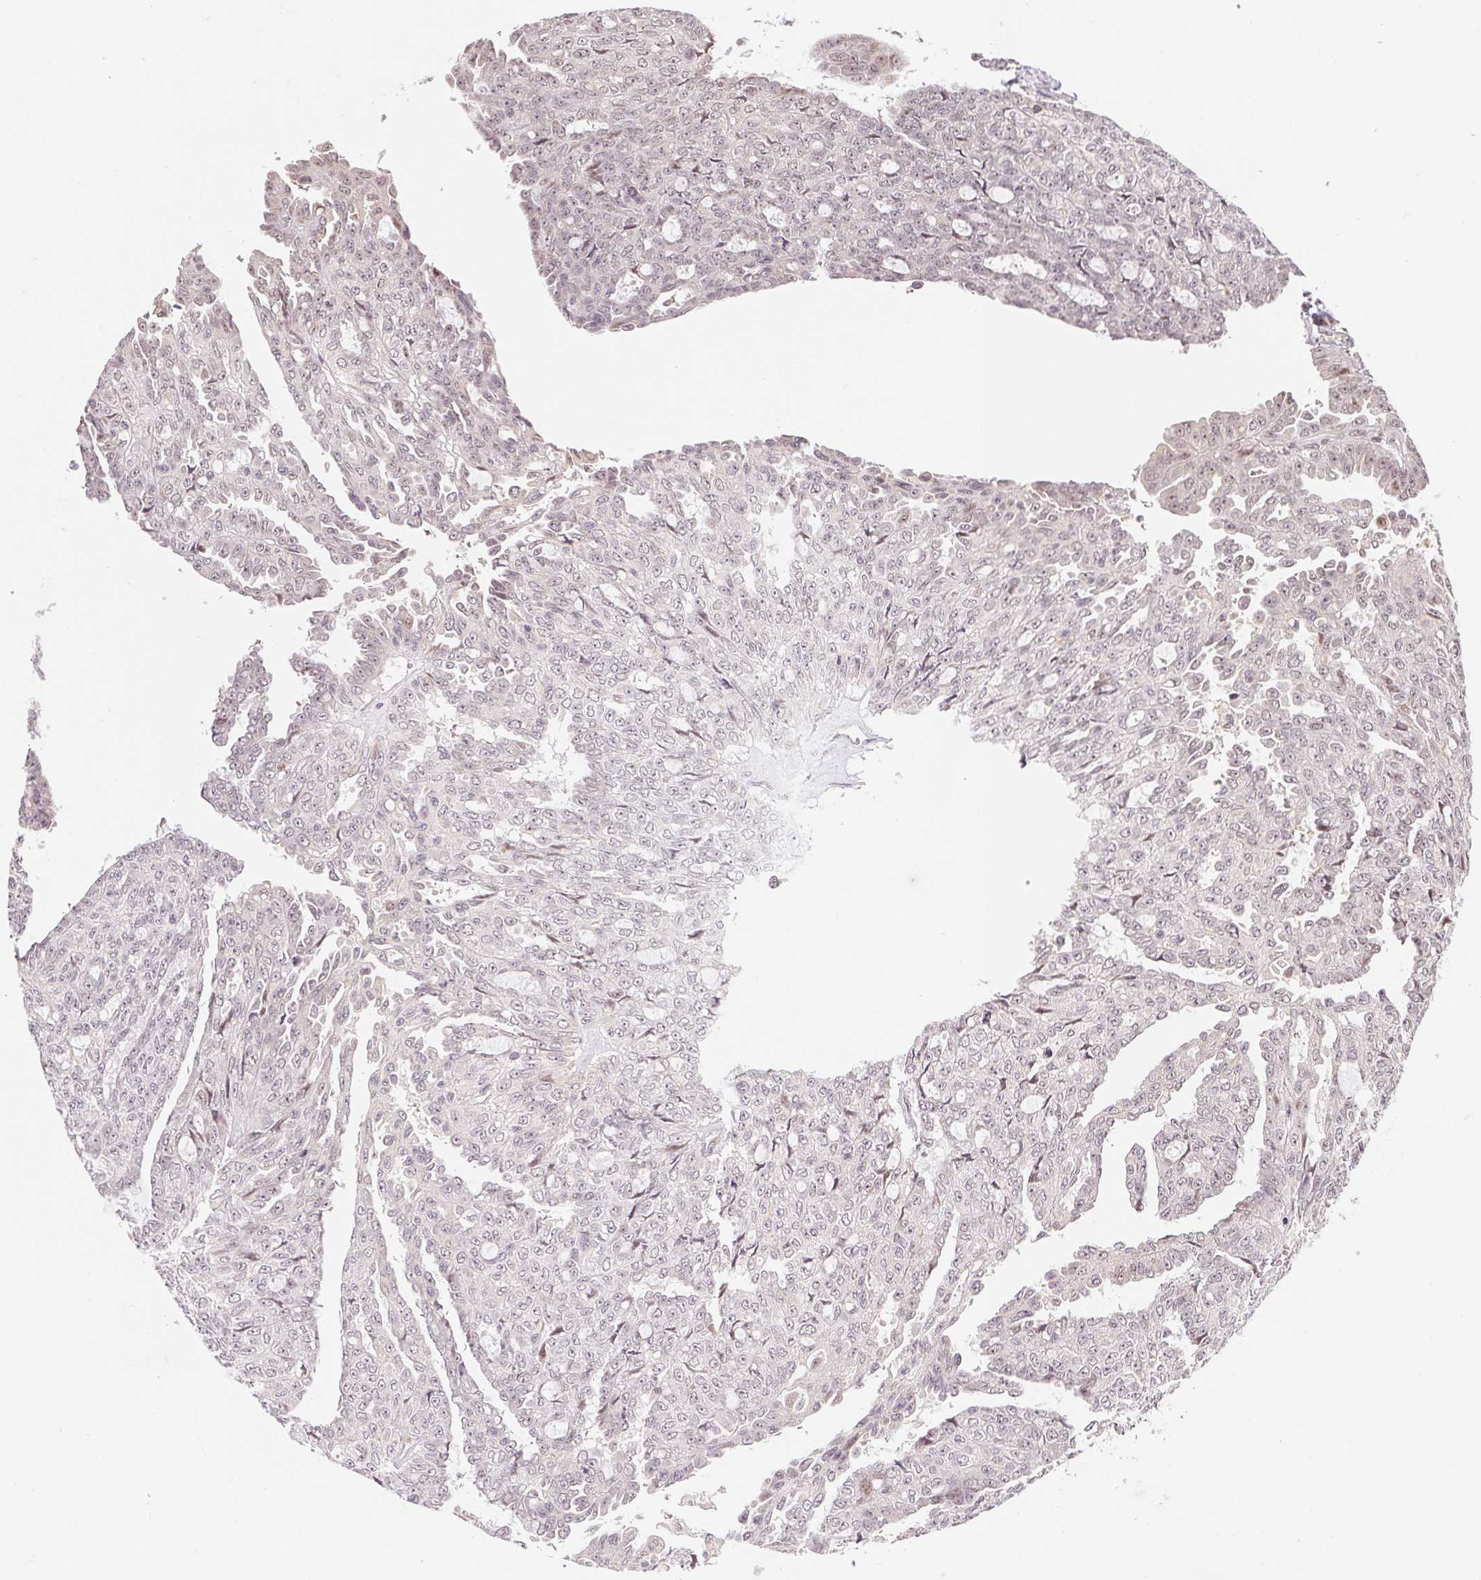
{"staining": {"intensity": "negative", "quantity": "none", "location": "none"}, "tissue": "ovarian cancer", "cell_type": "Tumor cells", "image_type": "cancer", "snomed": [{"axis": "morphology", "description": "Cystadenocarcinoma, serous, NOS"}, {"axis": "topography", "description": "Ovary"}], "caption": "Immunohistochemistry (IHC) micrograph of human ovarian serous cystadenocarcinoma stained for a protein (brown), which reveals no positivity in tumor cells.", "gene": "GRHL3", "patient": {"sex": "female", "age": 71}}